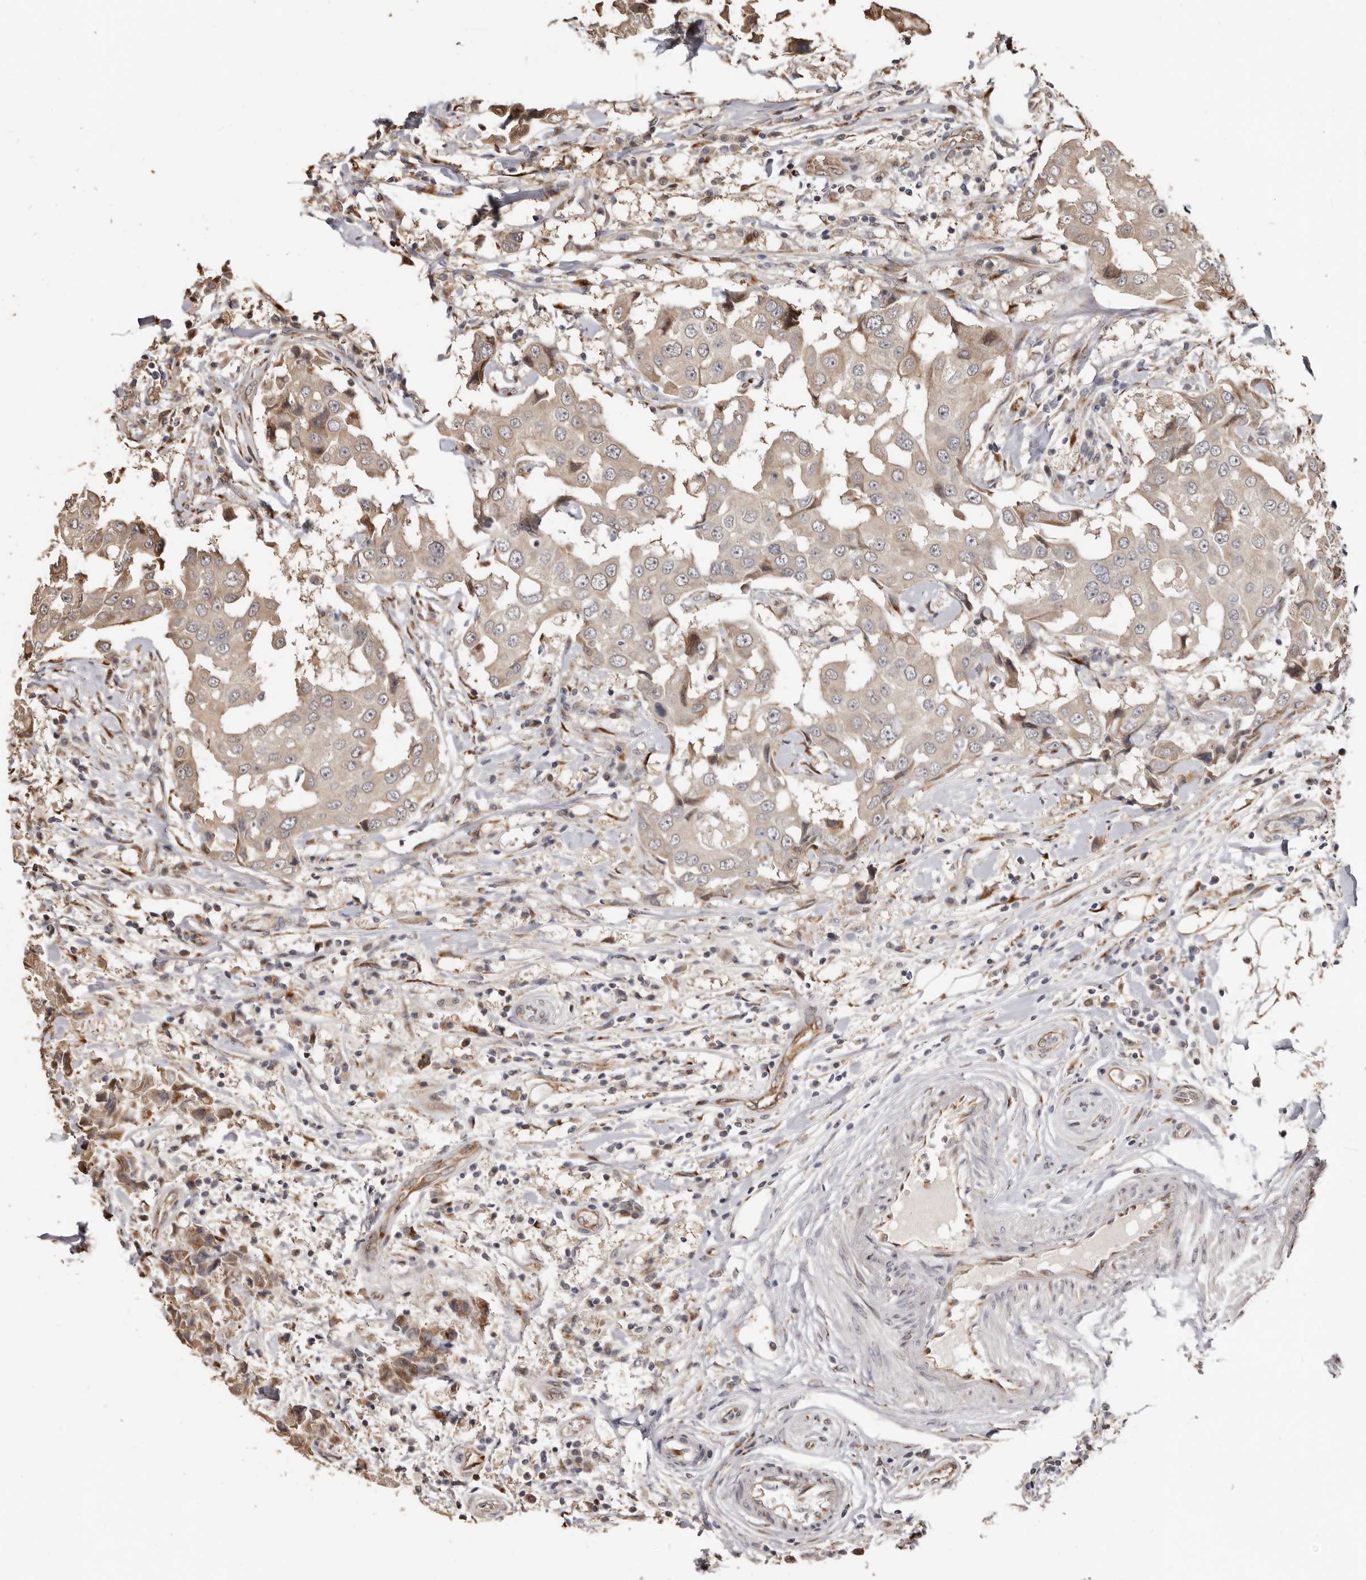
{"staining": {"intensity": "weak", "quantity": ">75%", "location": "cytoplasmic/membranous"}, "tissue": "breast cancer", "cell_type": "Tumor cells", "image_type": "cancer", "snomed": [{"axis": "morphology", "description": "Duct carcinoma"}, {"axis": "topography", "description": "Breast"}], "caption": "Intraductal carcinoma (breast) stained with a brown dye reveals weak cytoplasmic/membranous positive positivity in approximately >75% of tumor cells.", "gene": "ENTREP1", "patient": {"sex": "female", "age": 27}}